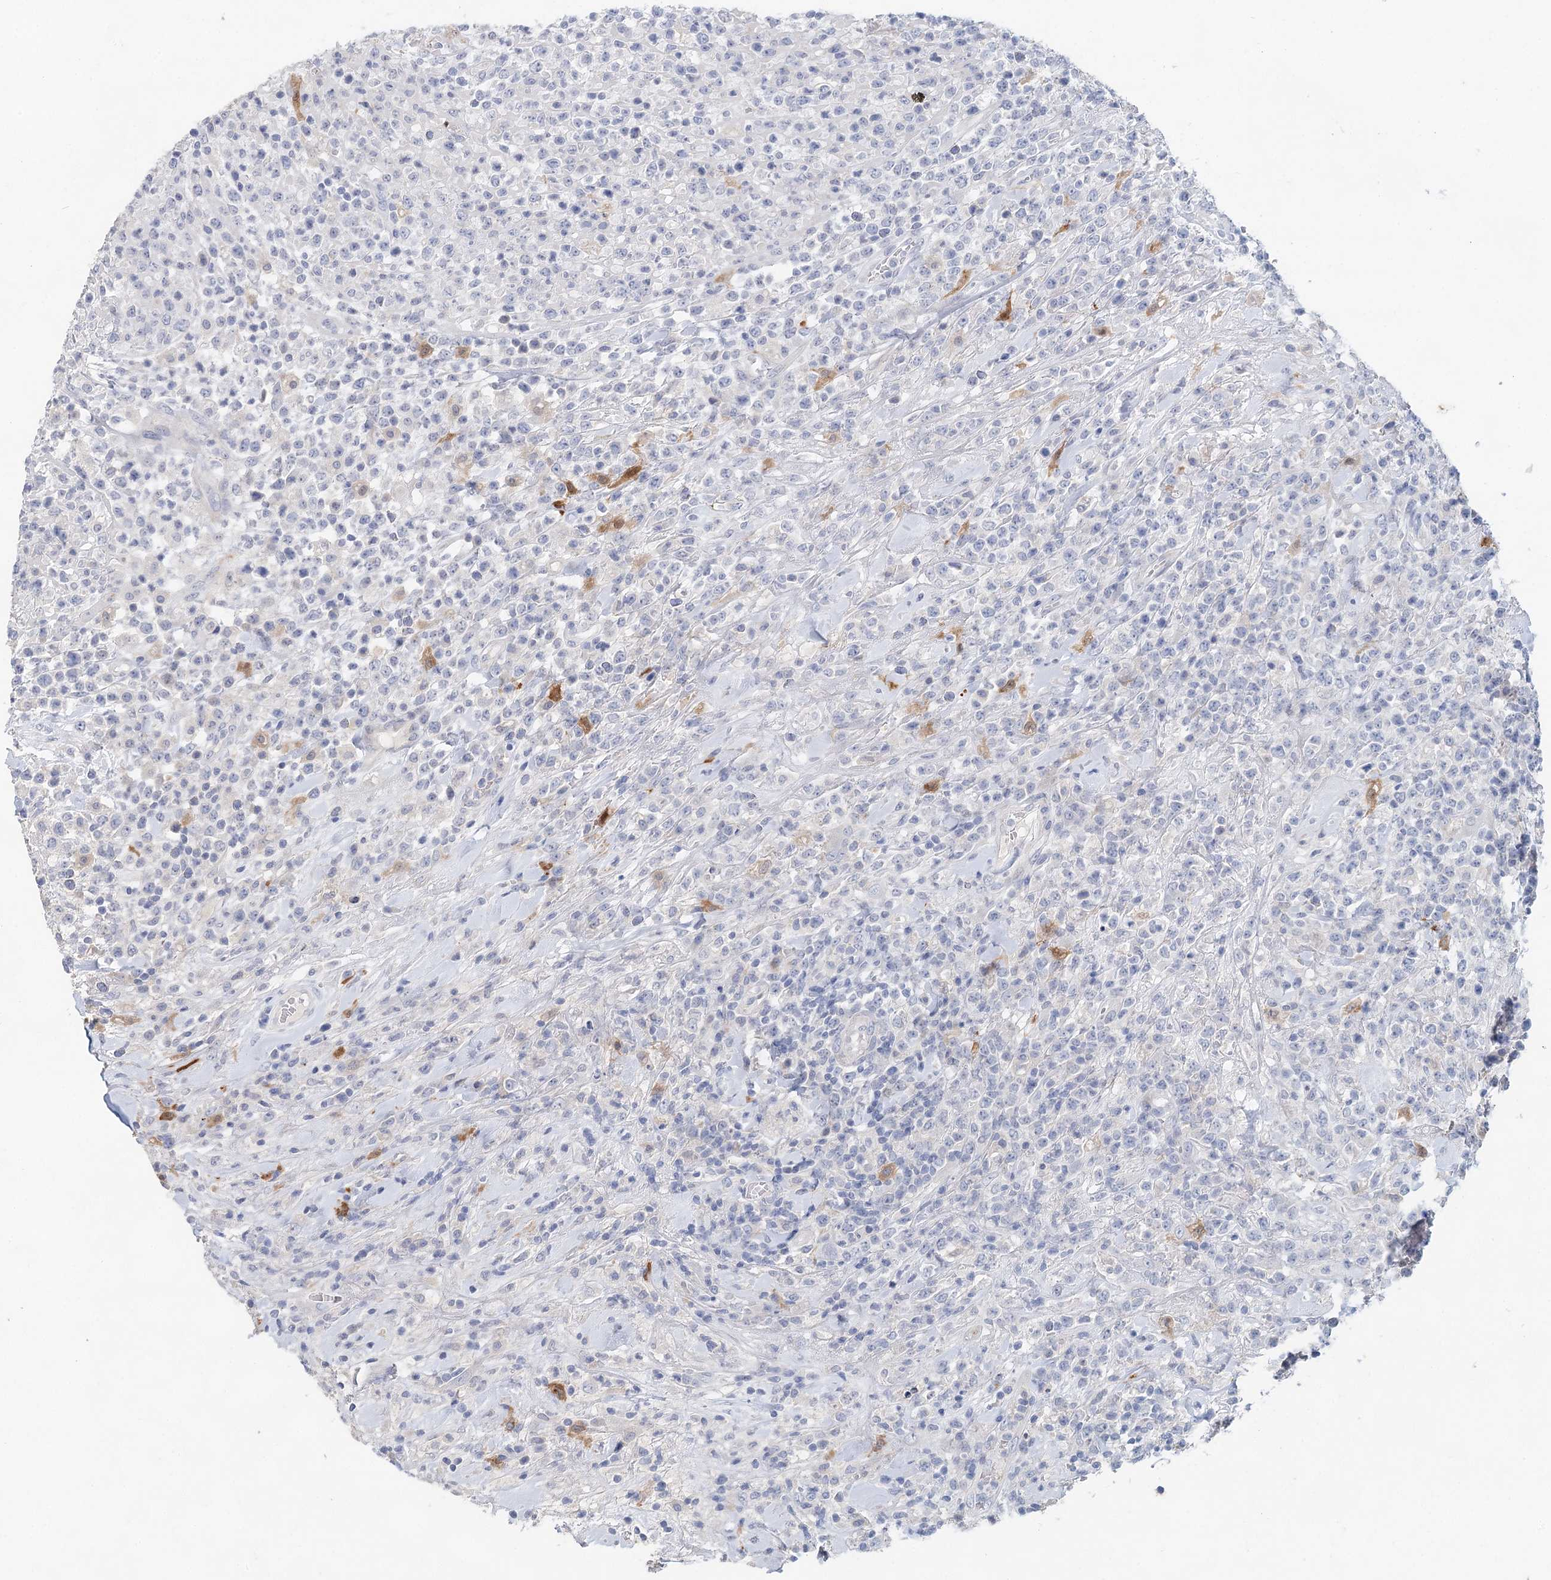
{"staining": {"intensity": "negative", "quantity": "none", "location": "none"}, "tissue": "lymphoma", "cell_type": "Tumor cells", "image_type": "cancer", "snomed": [{"axis": "morphology", "description": "Malignant lymphoma, non-Hodgkin's type, High grade"}, {"axis": "topography", "description": "Colon"}], "caption": "A photomicrograph of human lymphoma is negative for staining in tumor cells.", "gene": "SLC19A3", "patient": {"sex": "female", "age": 53}}